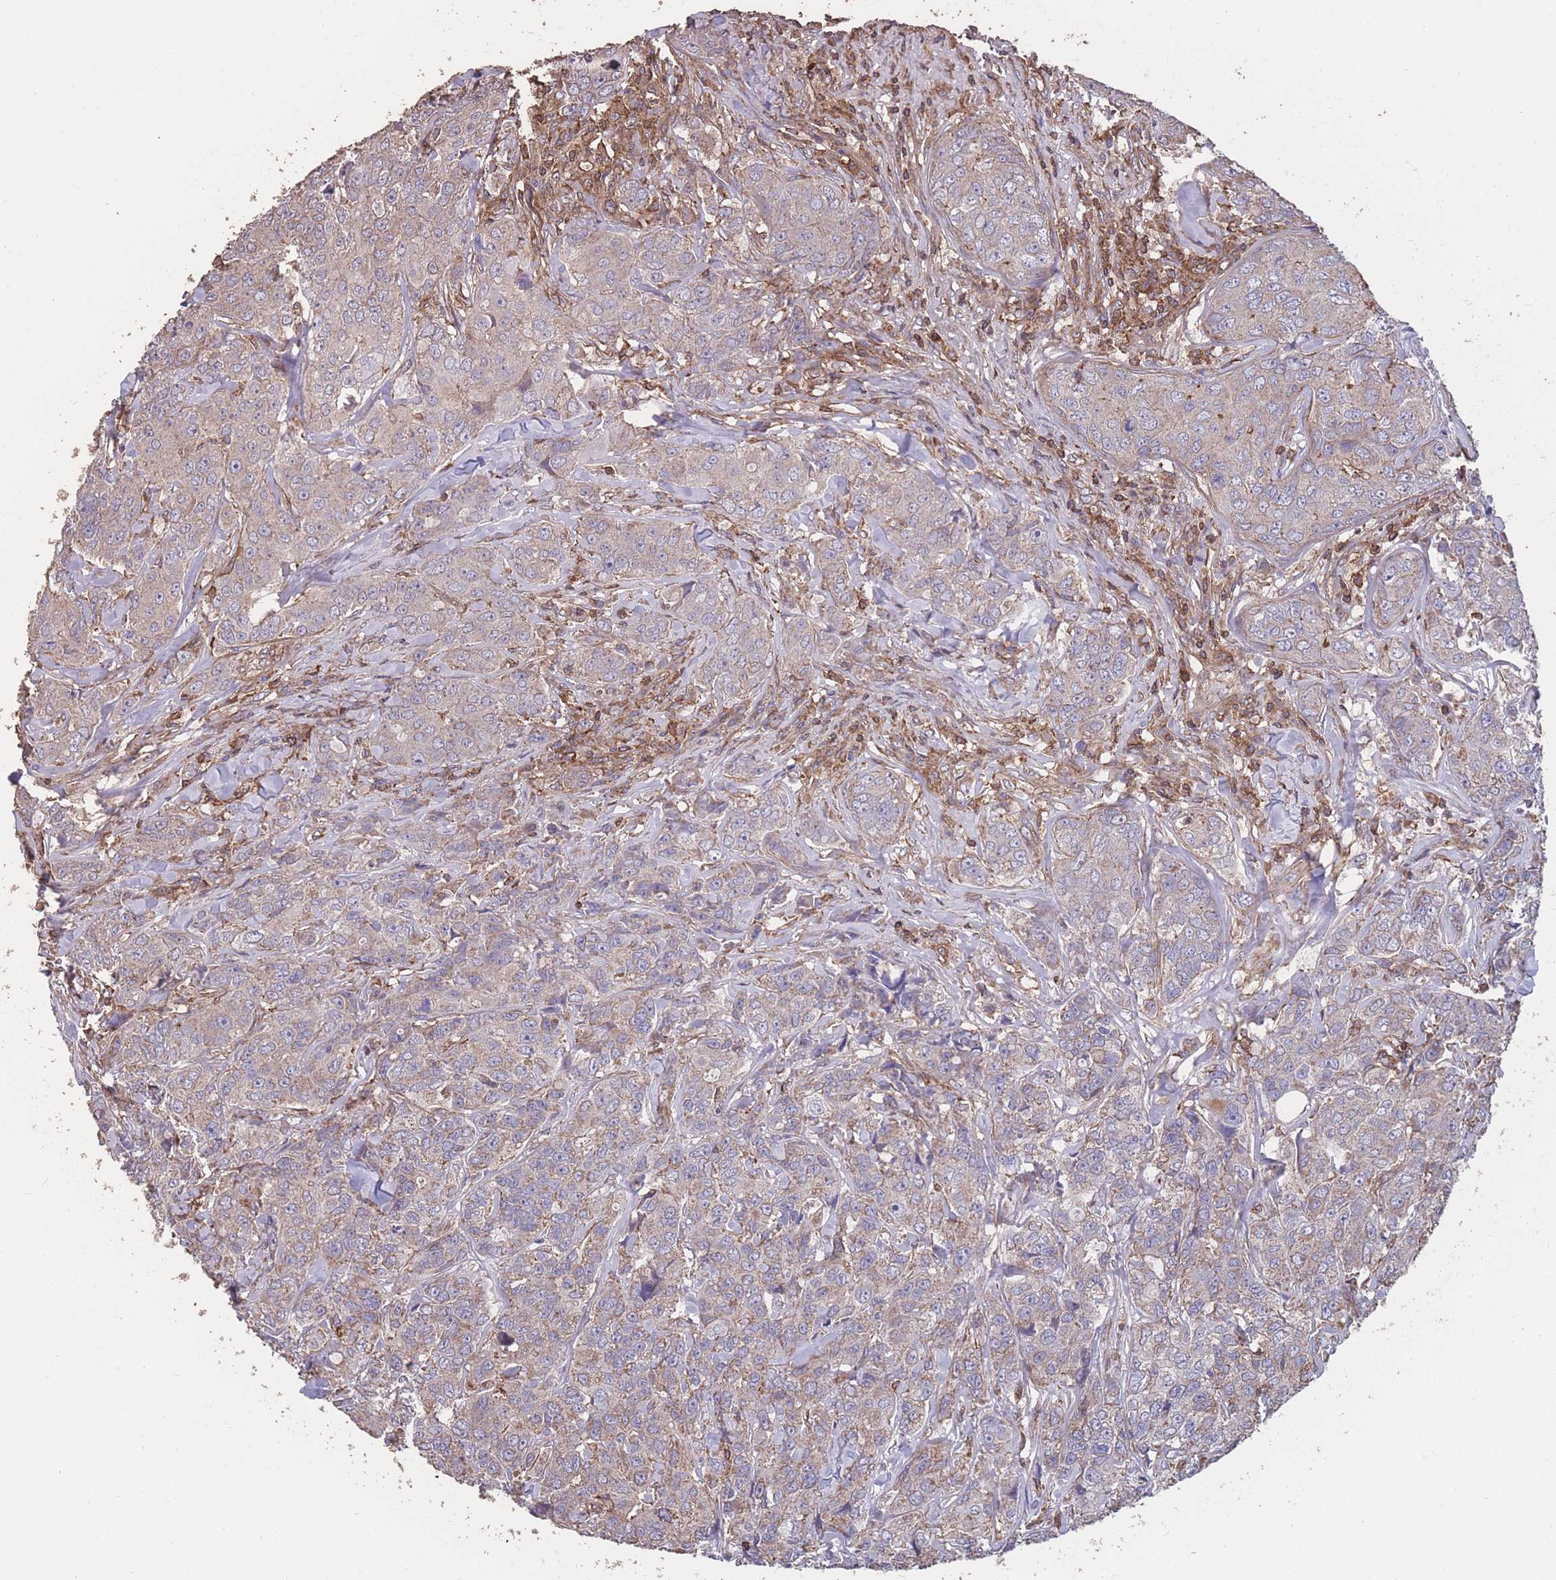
{"staining": {"intensity": "weak", "quantity": ">75%", "location": "cytoplasmic/membranous"}, "tissue": "breast cancer", "cell_type": "Tumor cells", "image_type": "cancer", "snomed": [{"axis": "morphology", "description": "Duct carcinoma"}, {"axis": "topography", "description": "Breast"}], "caption": "Immunohistochemistry (IHC) (DAB) staining of human breast infiltrating ductal carcinoma reveals weak cytoplasmic/membranous protein expression in approximately >75% of tumor cells.", "gene": "NUDT21", "patient": {"sex": "female", "age": 43}}